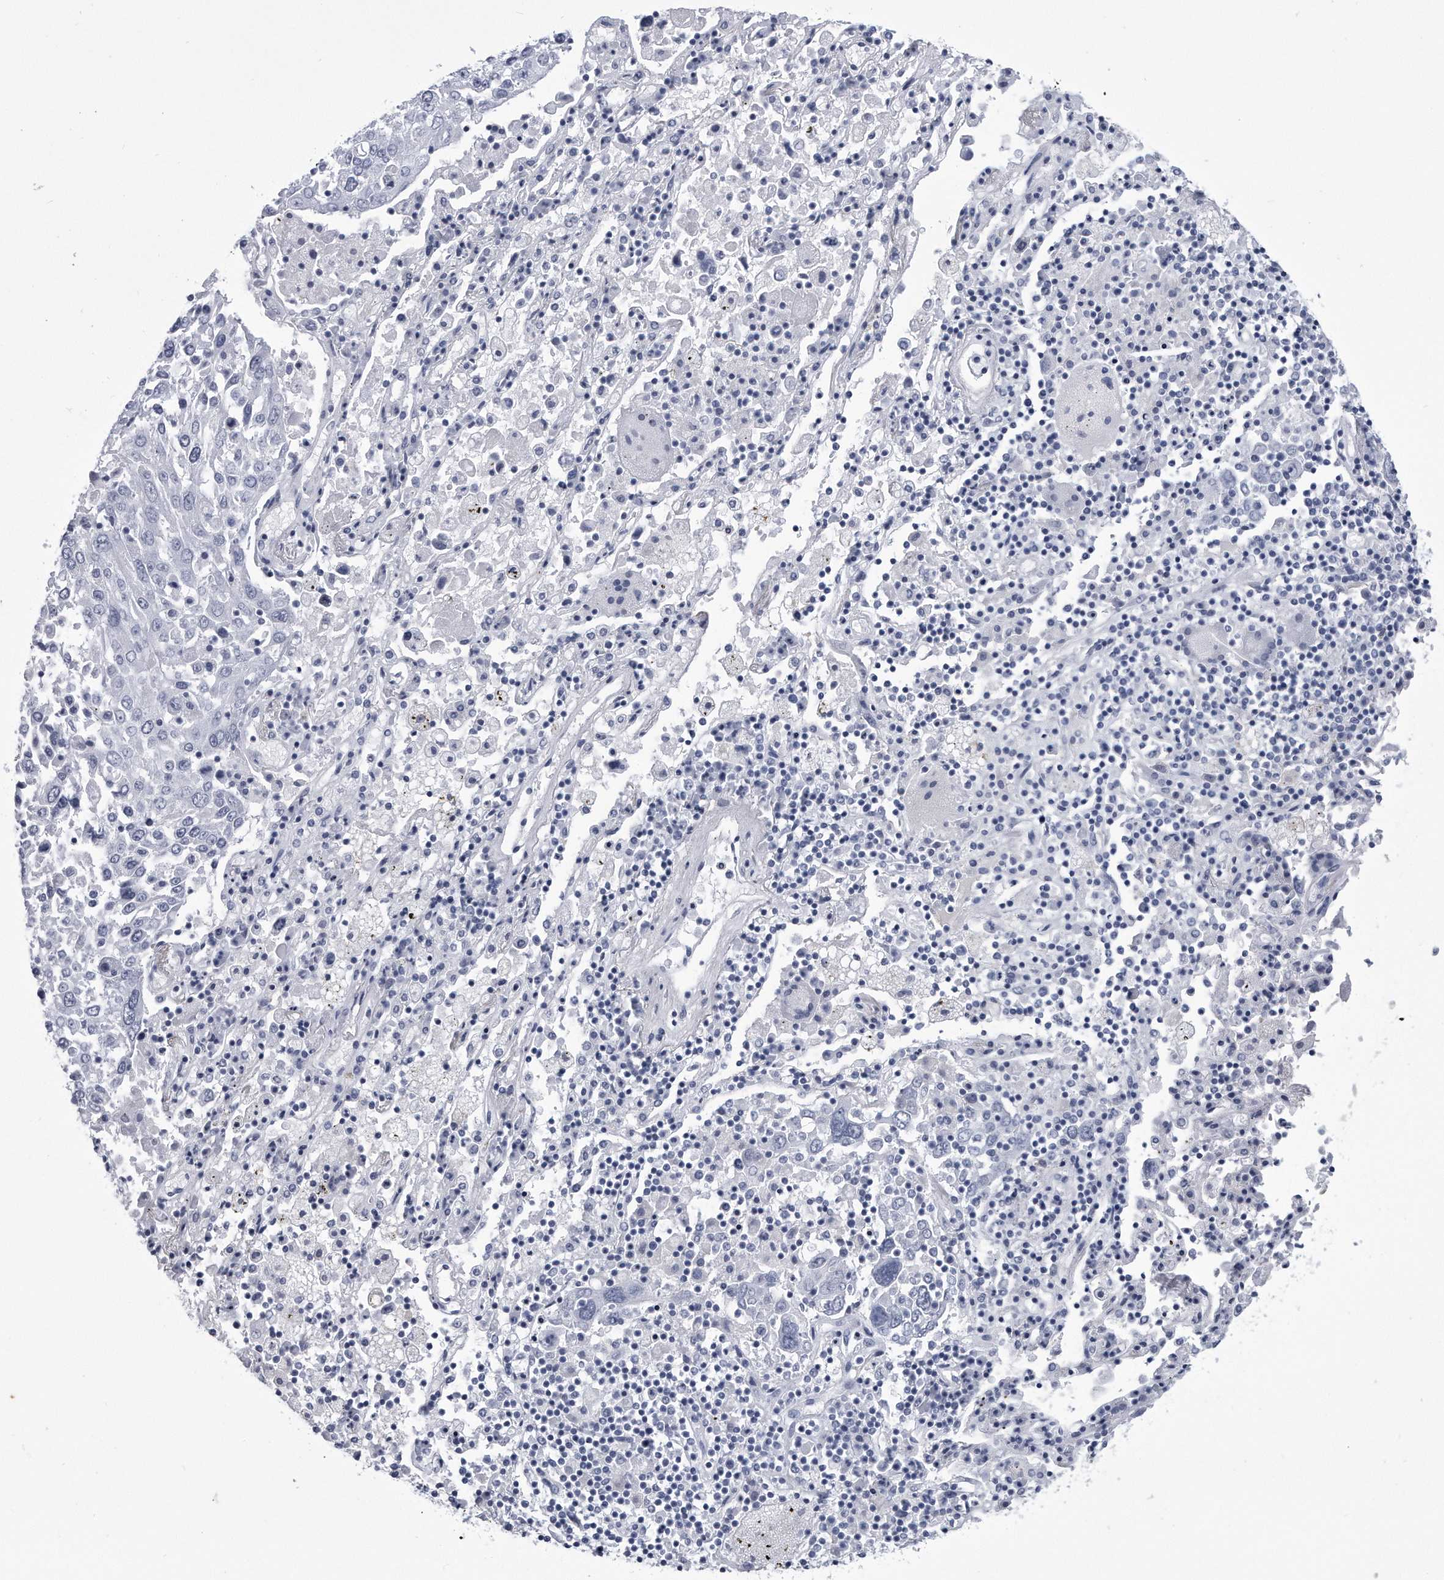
{"staining": {"intensity": "negative", "quantity": "none", "location": "none"}, "tissue": "lung cancer", "cell_type": "Tumor cells", "image_type": "cancer", "snomed": [{"axis": "morphology", "description": "Squamous cell carcinoma, NOS"}, {"axis": "topography", "description": "Lung"}], "caption": "Tumor cells show no significant expression in squamous cell carcinoma (lung).", "gene": "PYGB", "patient": {"sex": "male", "age": 65}}